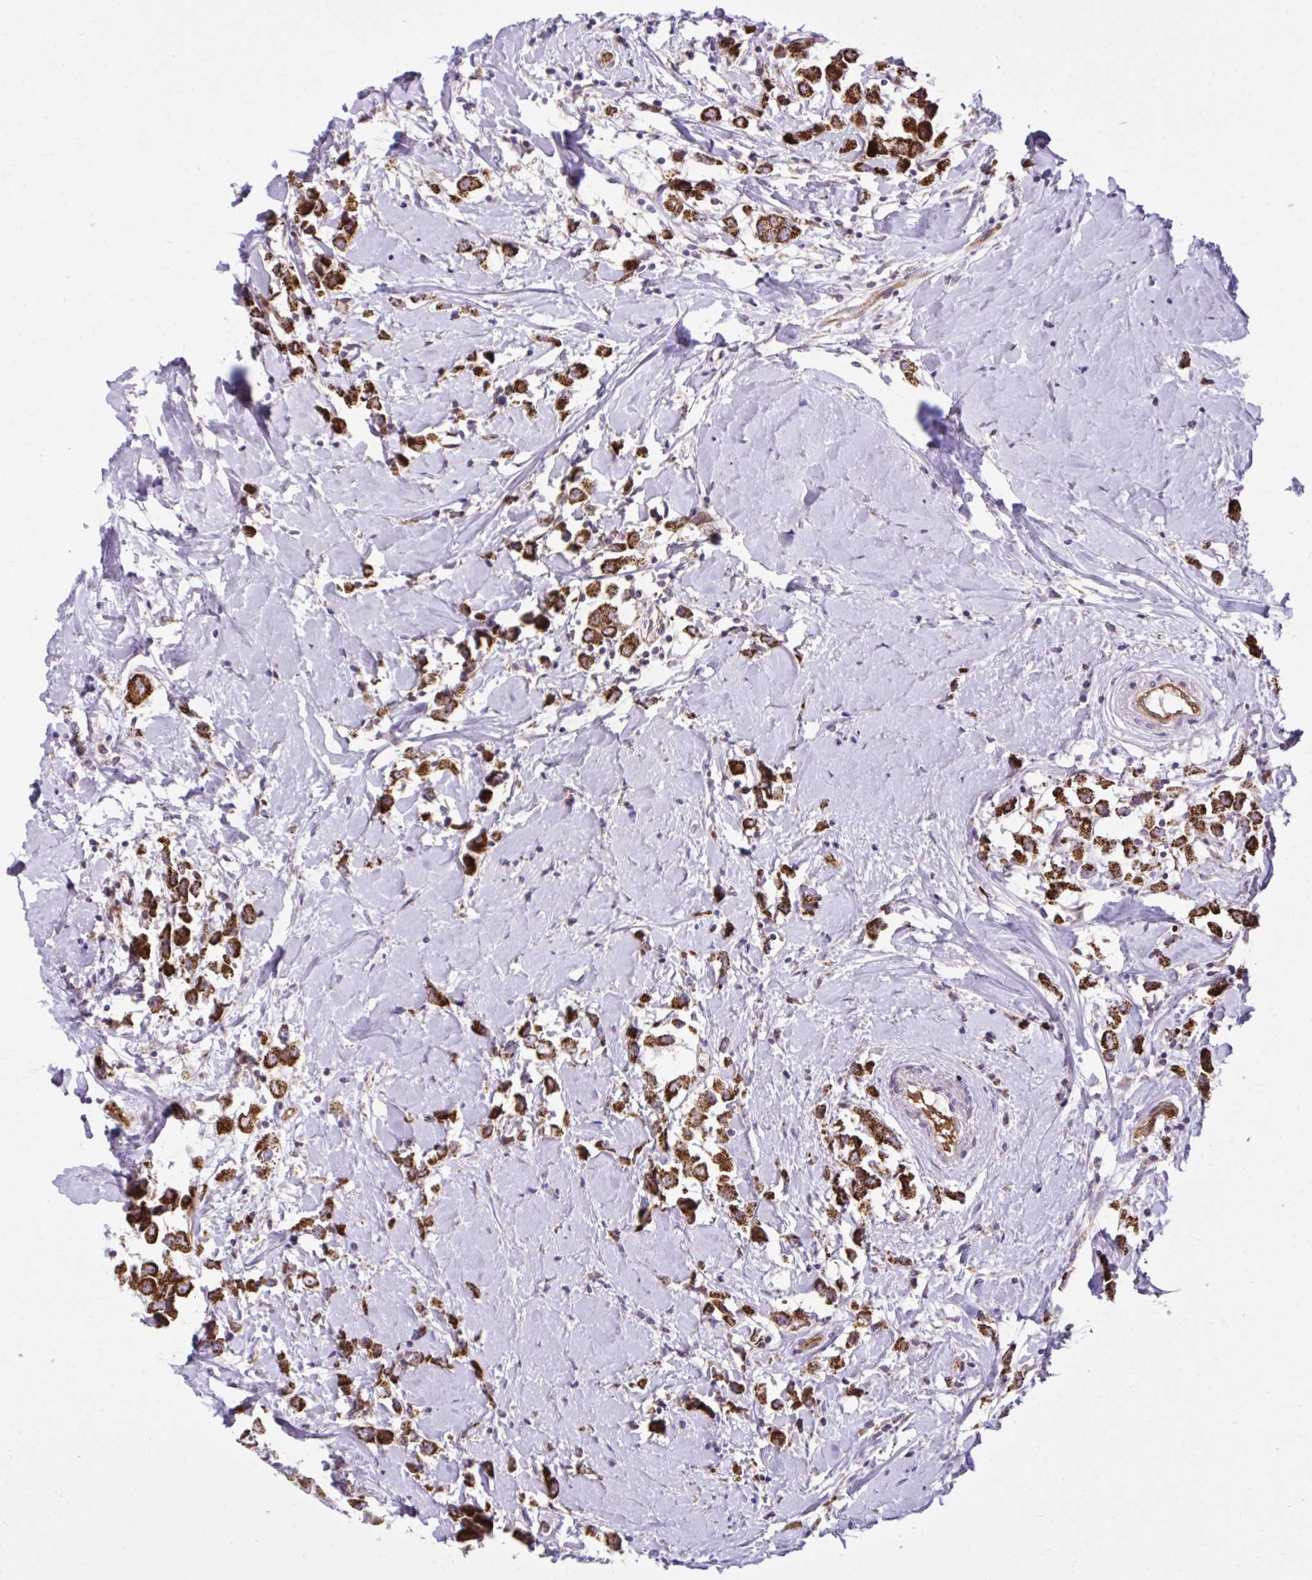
{"staining": {"intensity": "strong", "quantity": ">75%", "location": "cytoplasmic/membranous"}, "tissue": "breast cancer", "cell_type": "Tumor cells", "image_type": "cancer", "snomed": [{"axis": "morphology", "description": "Duct carcinoma"}, {"axis": "topography", "description": "Breast"}], "caption": "Protein expression analysis of human breast cancer reveals strong cytoplasmic/membranous positivity in approximately >75% of tumor cells.", "gene": "LIMS1", "patient": {"sex": "female", "age": 61}}